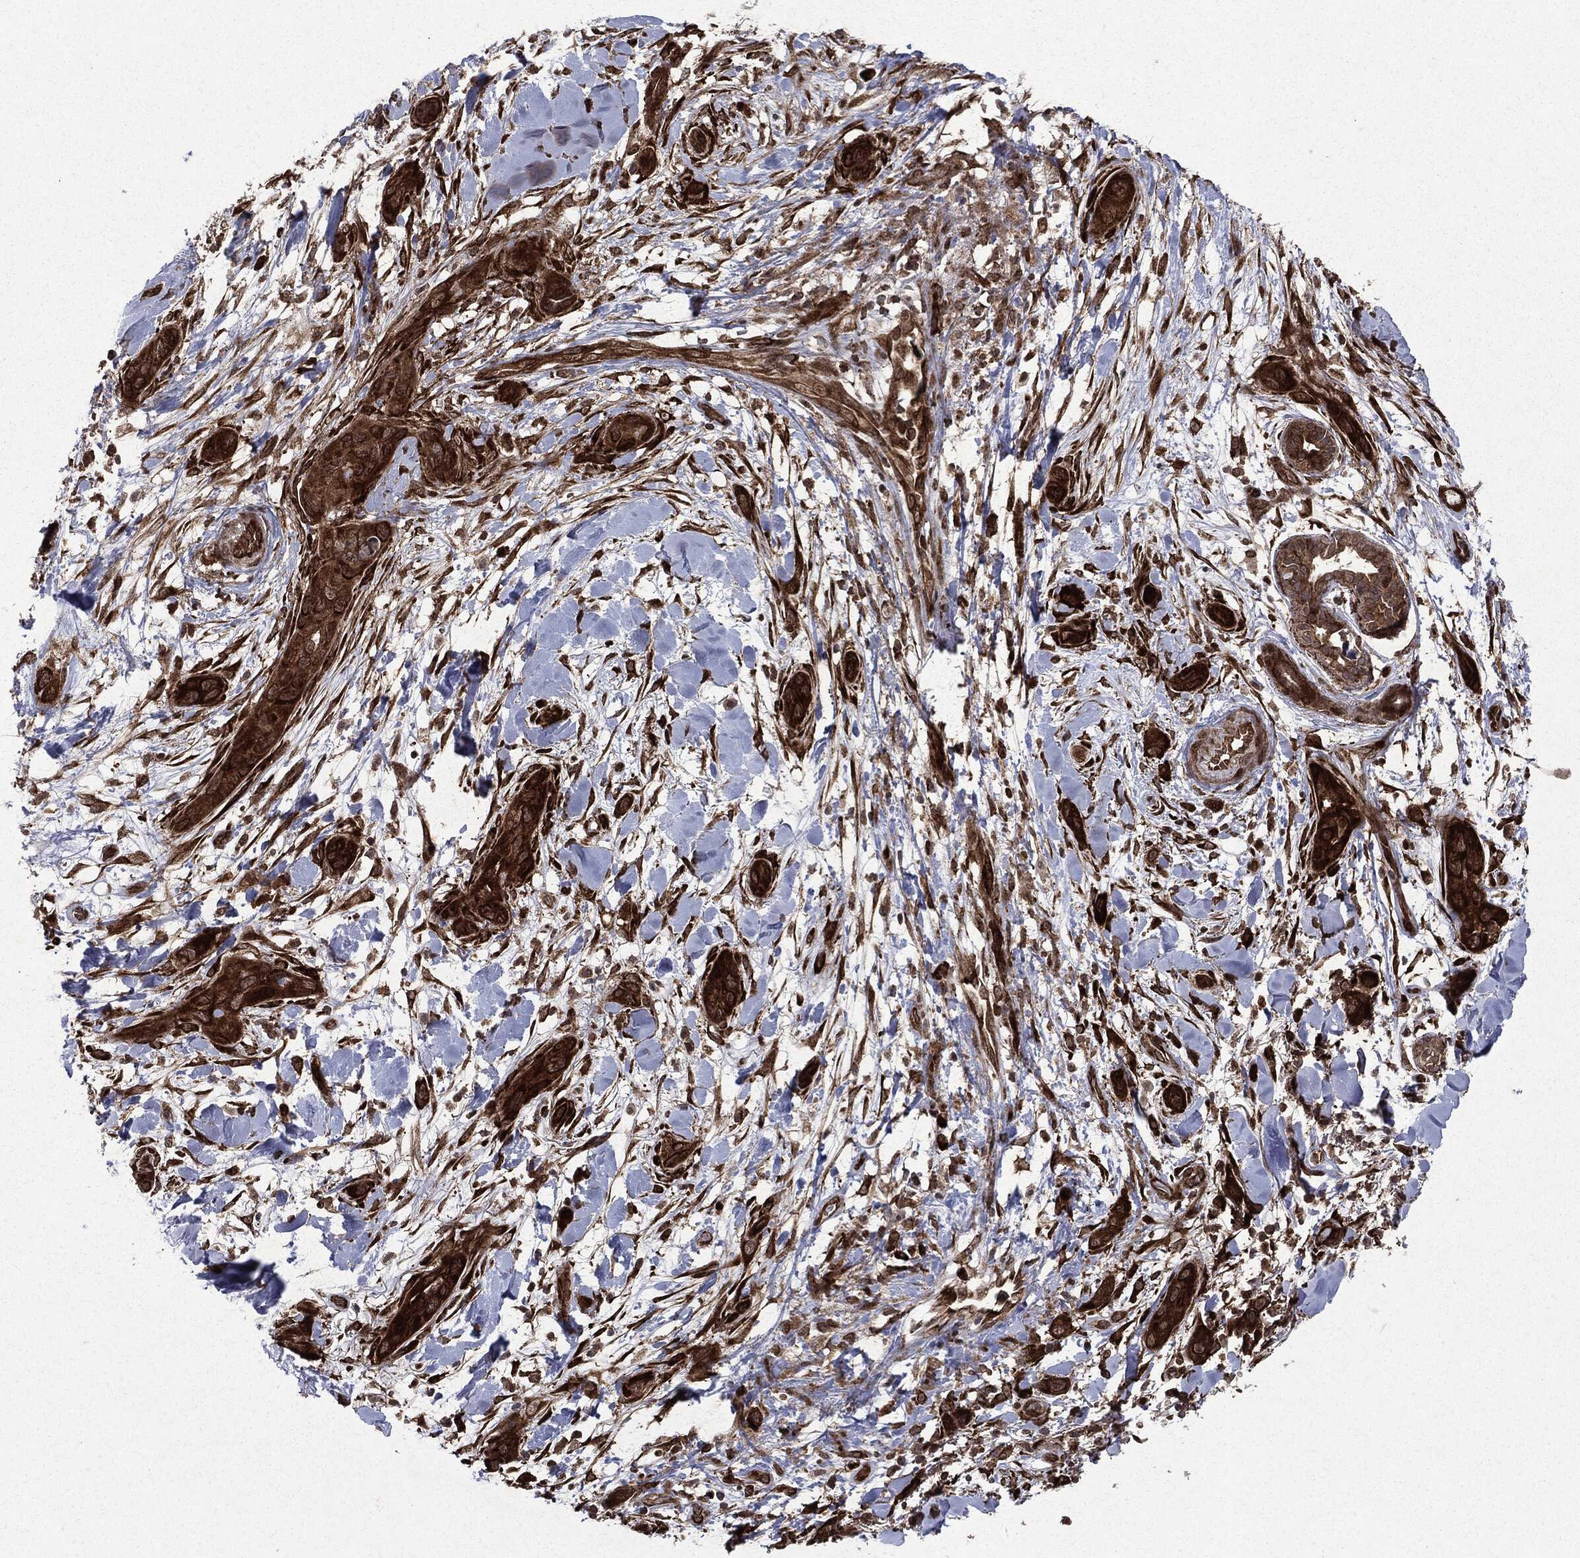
{"staining": {"intensity": "strong", "quantity": "25%-75%", "location": "cytoplasmic/membranous"}, "tissue": "skin cancer", "cell_type": "Tumor cells", "image_type": "cancer", "snomed": [{"axis": "morphology", "description": "Squamous cell carcinoma, NOS"}, {"axis": "topography", "description": "Skin"}], "caption": "Immunohistochemical staining of human skin squamous cell carcinoma displays strong cytoplasmic/membranous protein positivity in approximately 25%-75% of tumor cells.", "gene": "OTUB1", "patient": {"sex": "male", "age": 78}}